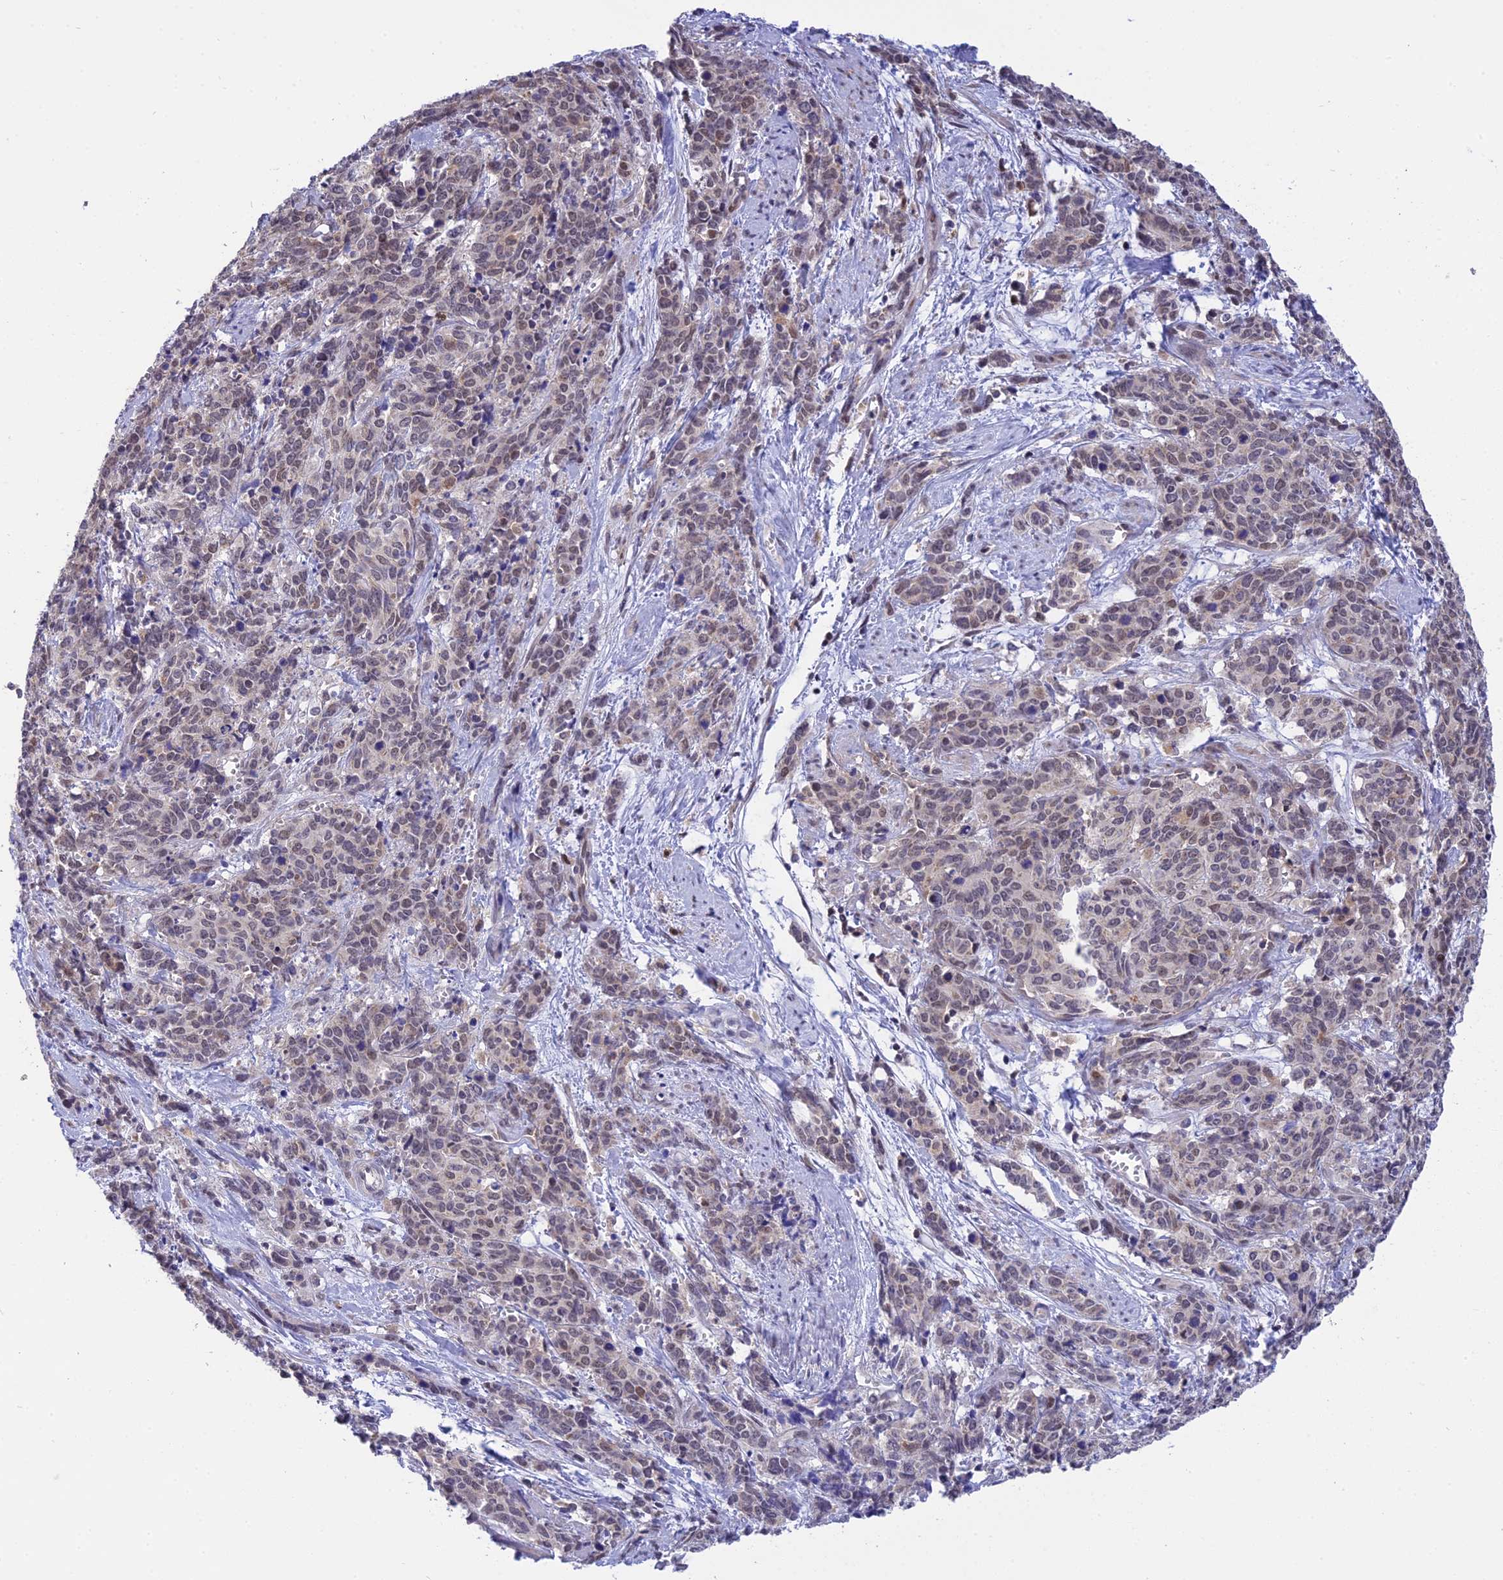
{"staining": {"intensity": "weak", "quantity": "25%-75%", "location": "nuclear"}, "tissue": "cervical cancer", "cell_type": "Tumor cells", "image_type": "cancer", "snomed": [{"axis": "morphology", "description": "Squamous cell carcinoma, NOS"}, {"axis": "topography", "description": "Cervix"}], "caption": "Protein staining by immunohistochemistry displays weak nuclear staining in approximately 25%-75% of tumor cells in cervical squamous cell carcinoma.", "gene": "KCTD14", "patient": {"sex": "female", "age": 60}}